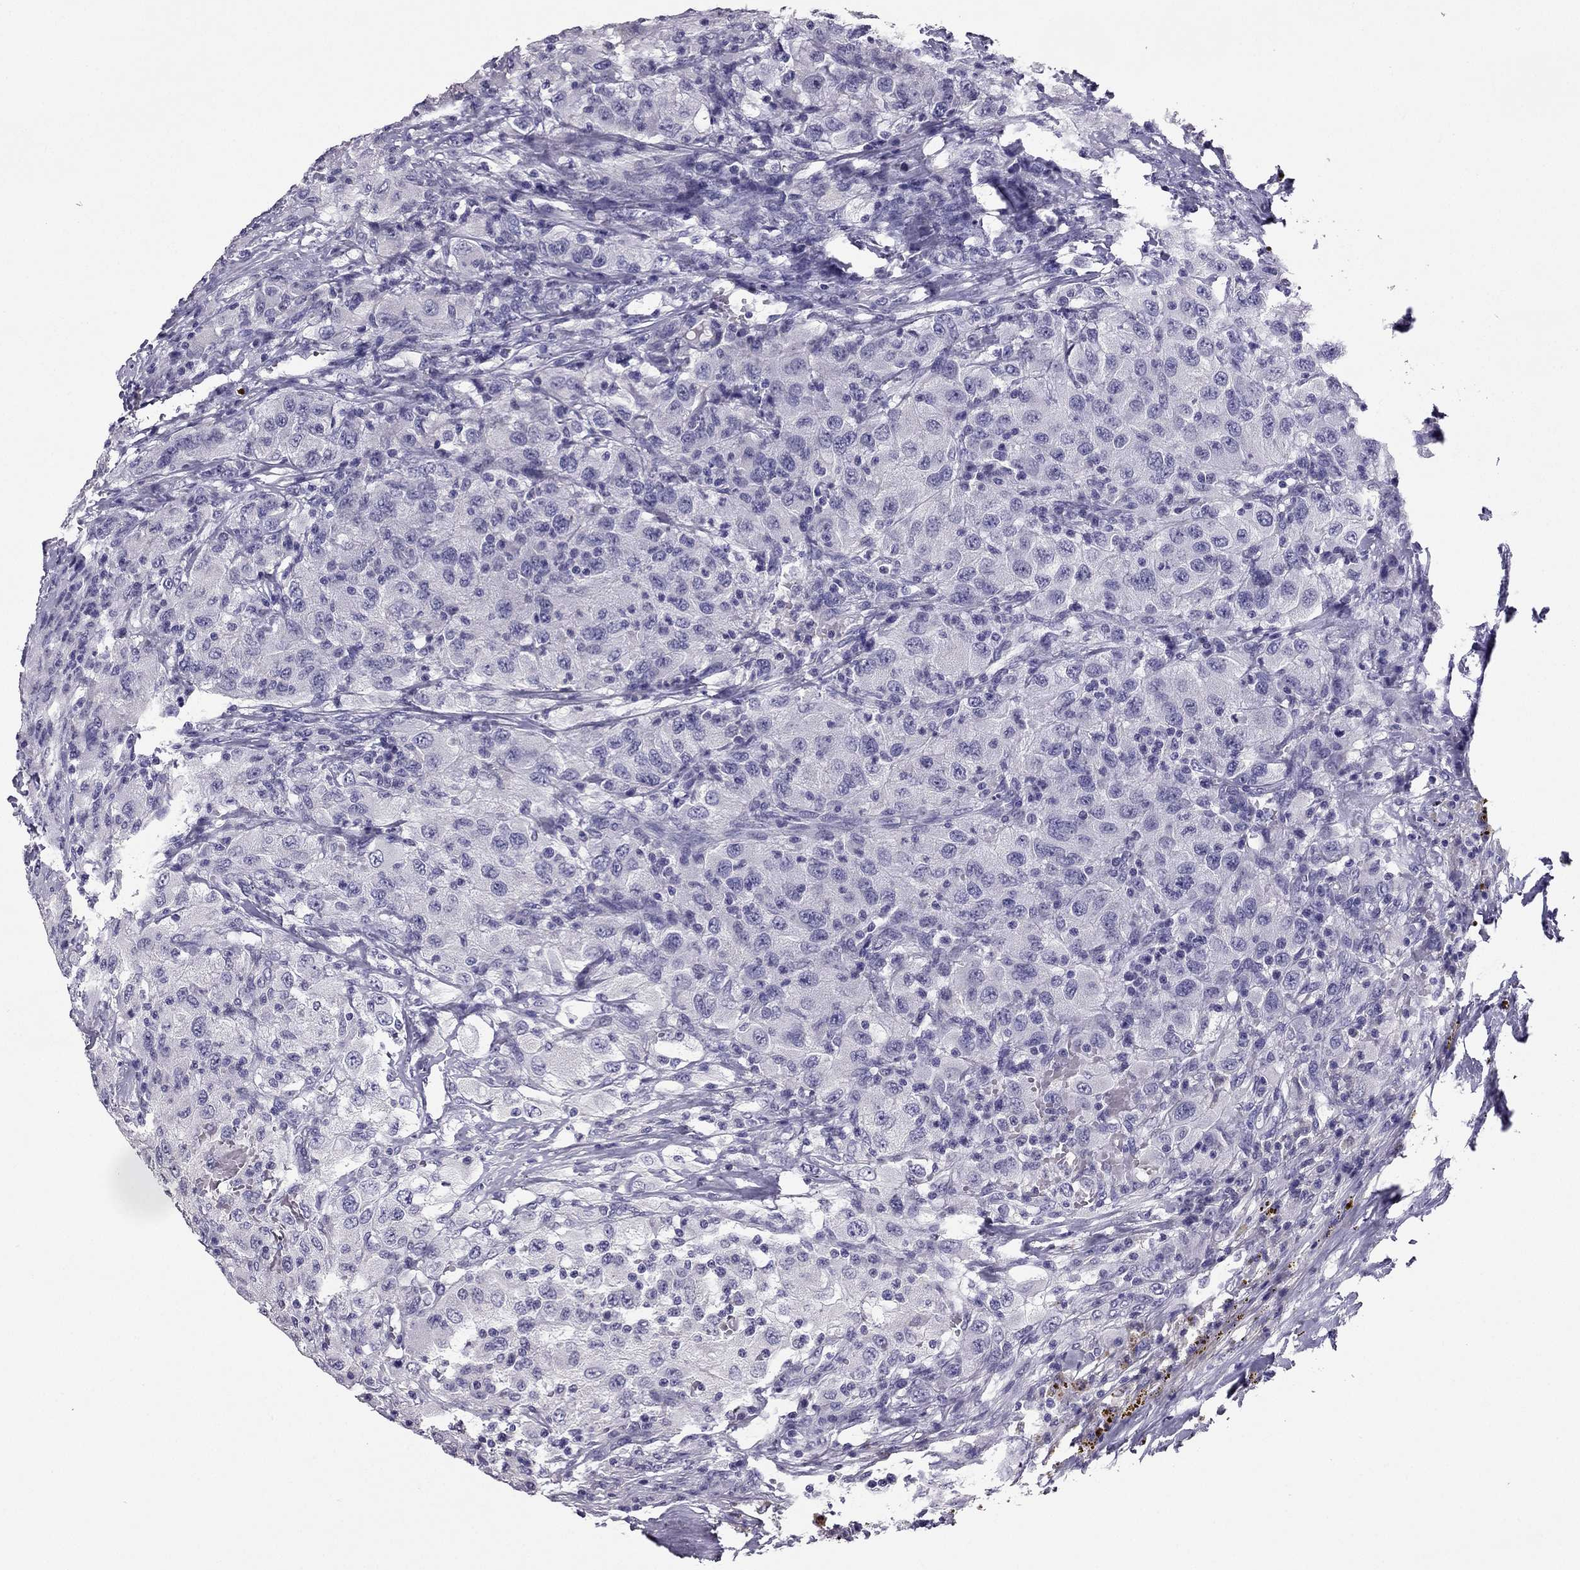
{"staining": {"intensity": "negative", "quantity": "none", "location": "none"}, "tissue": "renal cancer", "cell_type": "Tumor cells", "image_type": "cancer", "snomed": [{"axis": "morphology", "description": "Adenocarcinoma, NOS"}, {"axis": "topography", "description": "Kidney"}], "caption": "High power microscopy histopathology image of an IHC histopathology image of renal cancer, revealing no significant staining in tumor cells.", "gene": "RHO", "patient": {"sex": "female", "age": 67}}